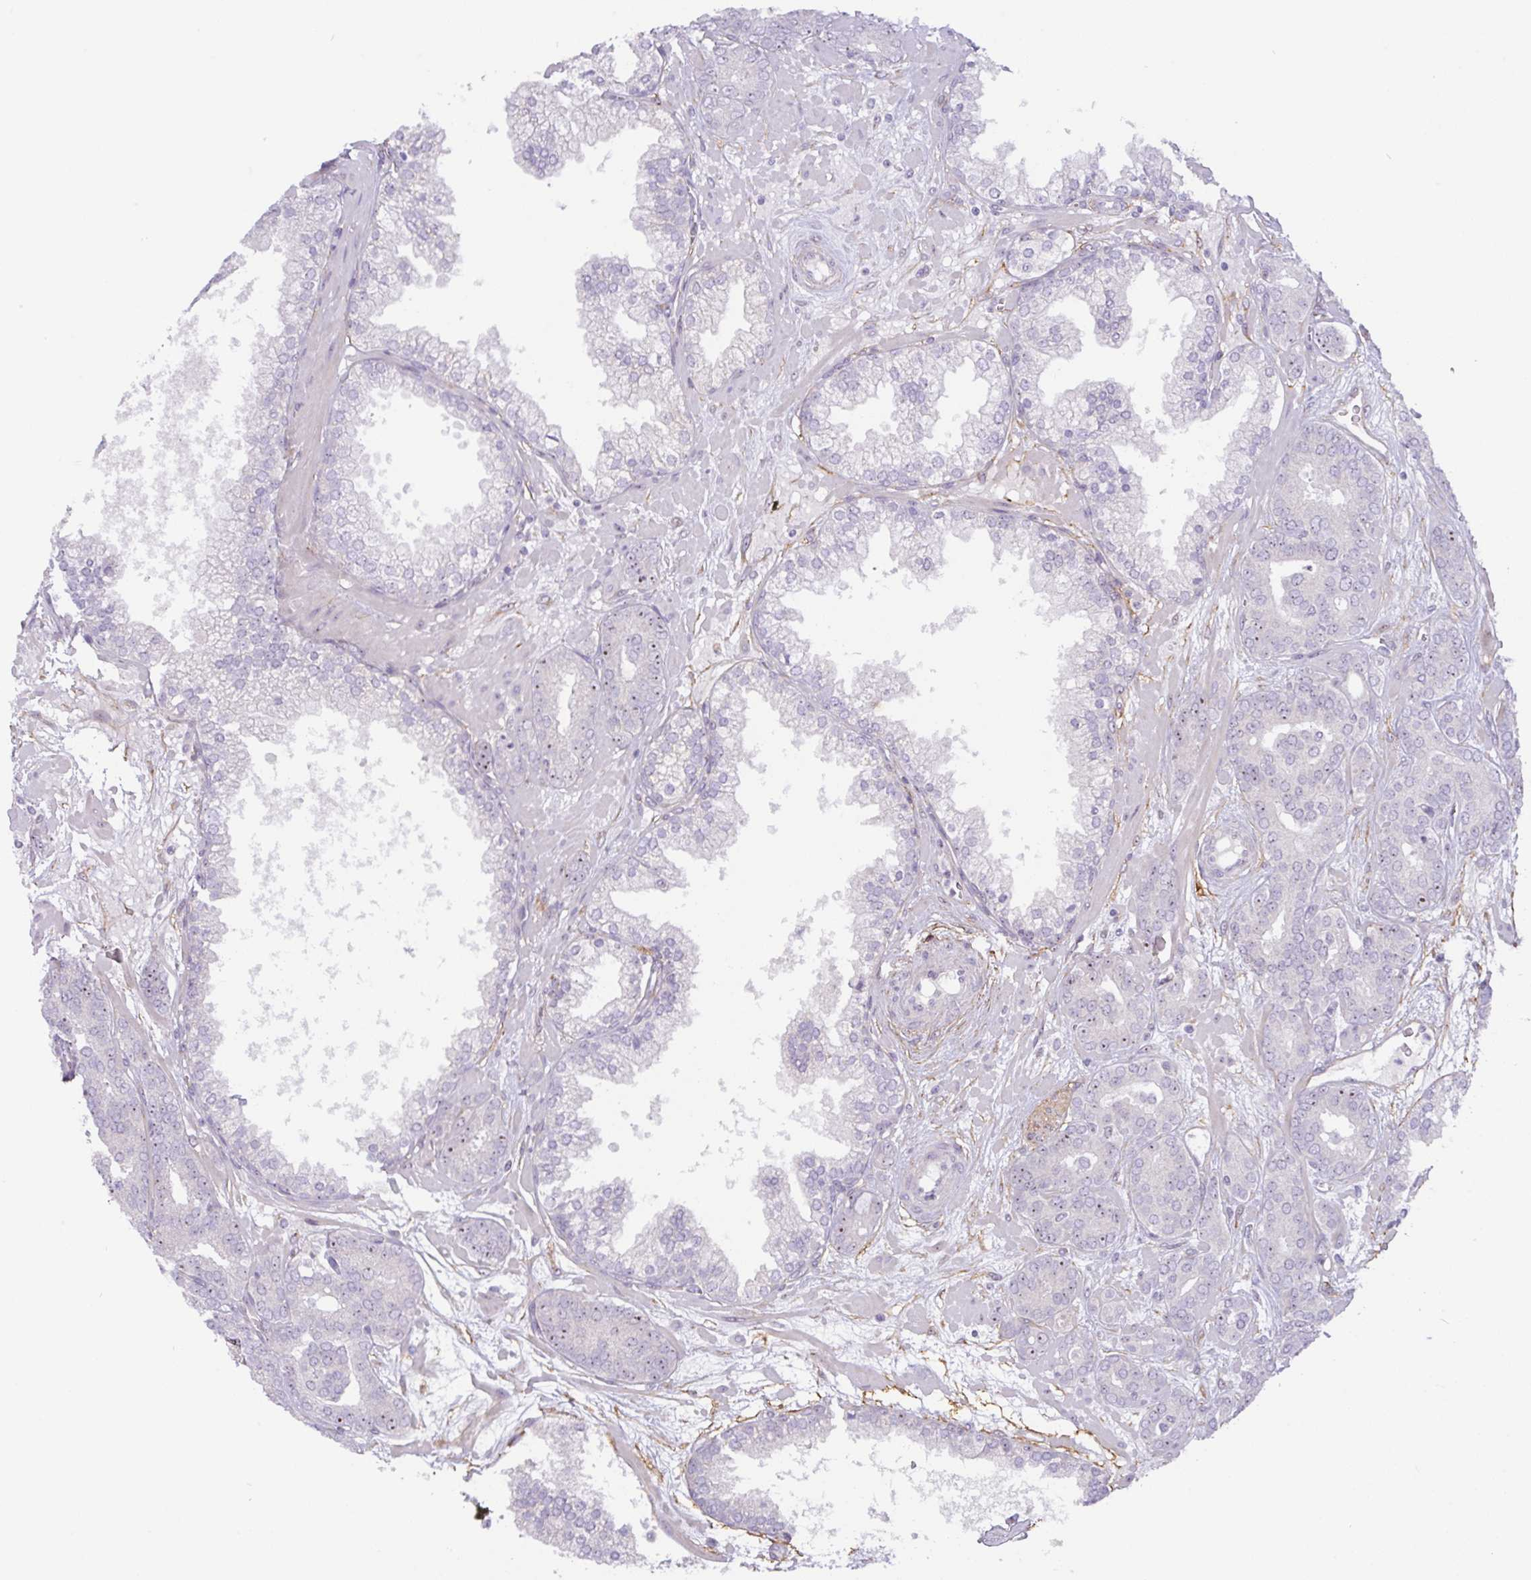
{"staining": {"intensity": "strong", "quantity": "<25%", "location": "nuclear"}, "tissue": "prostate cancer", "cell_type": "Tumor cells", "image_type": "cancer", "snomed": [{"axis": "morphology", "description": "Adenocarcinoma, High grade"}, {"axis": "topography", "description": "Prostate"}], "caption": "This image reveals high-grade adenocarcinoma (prostate) stained with immunohistochemistry (IHC) to label a protein in brown. The nuclear of tumor cells show strong positivity for the protein. Nuclei are counter-stained blue.", "gene": "MXRA8", "patient": {"sex": "male", "age": 66}}